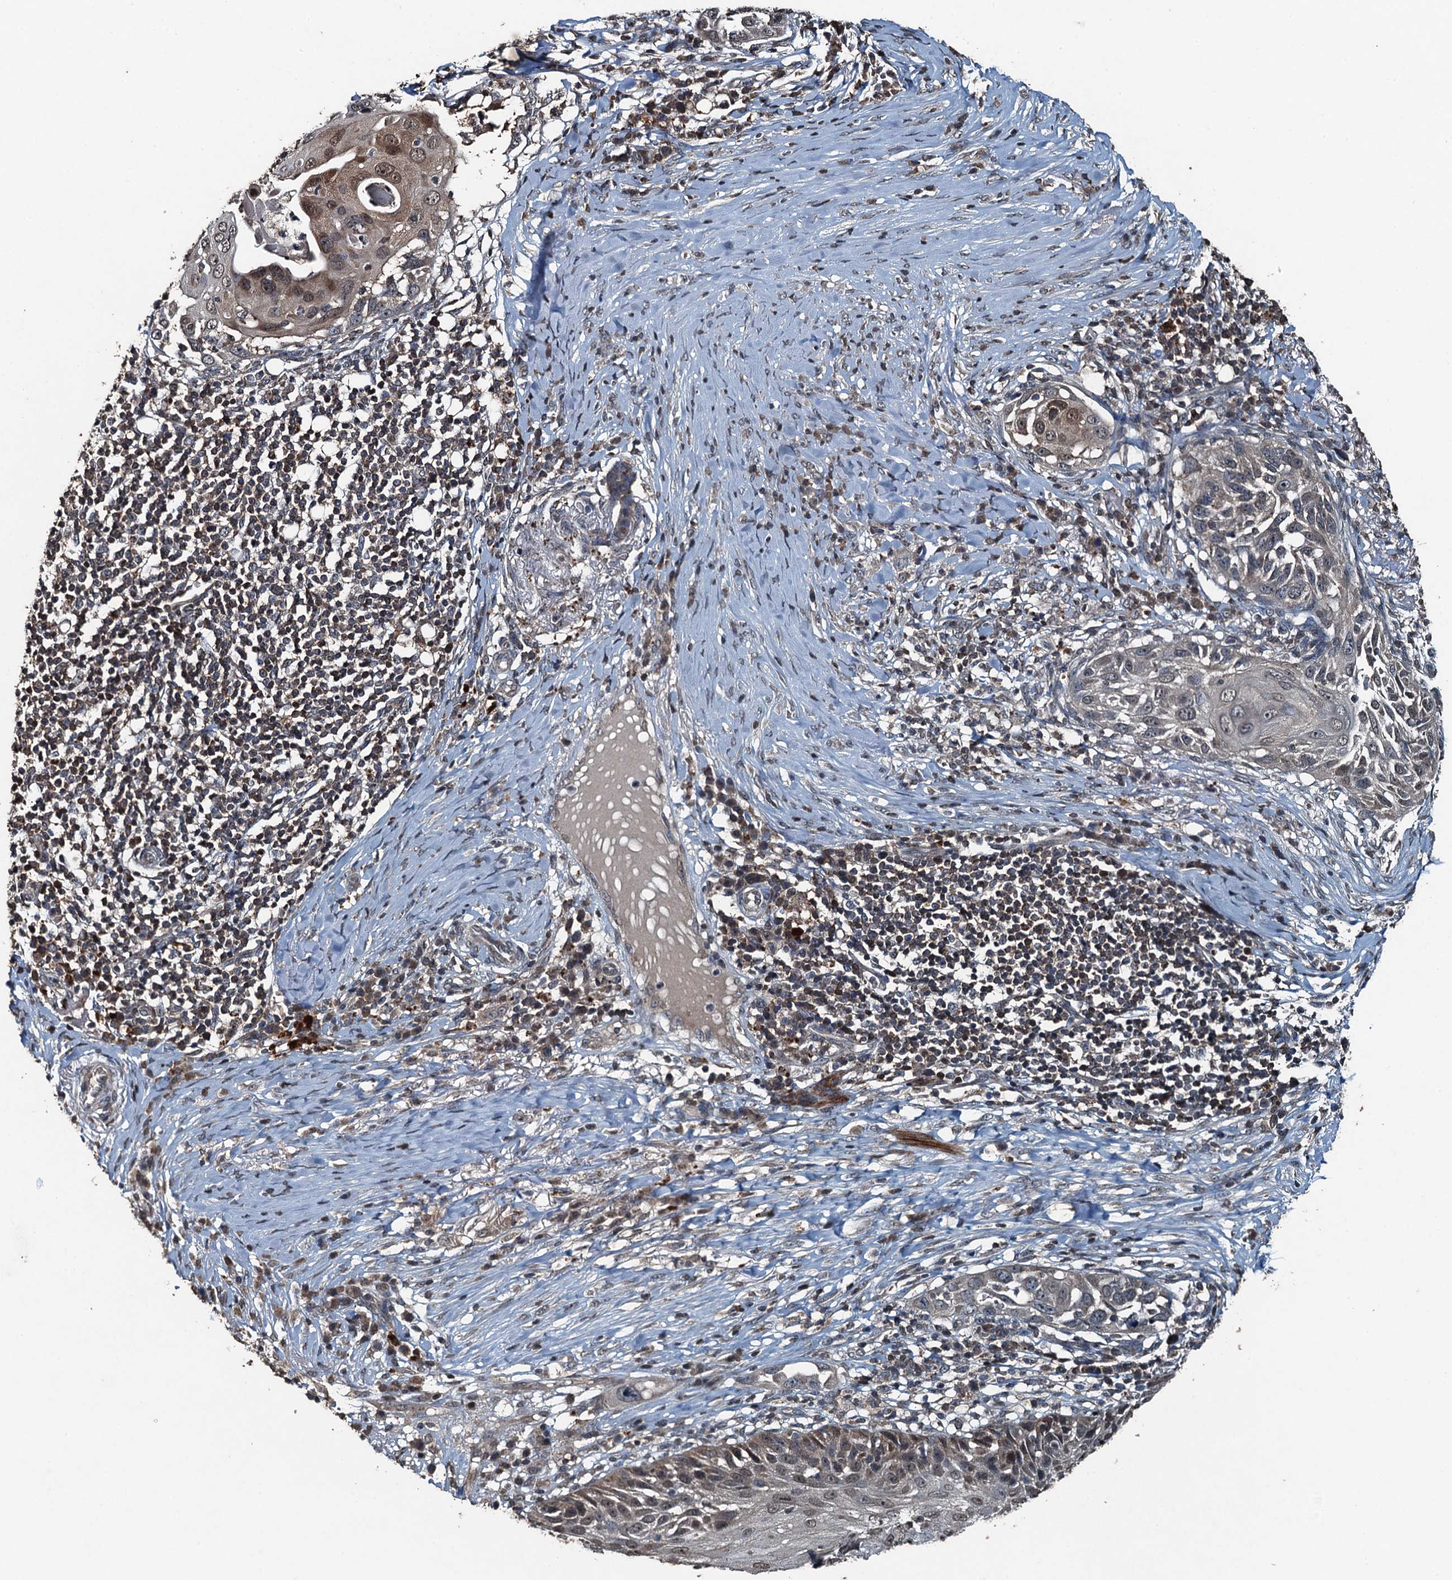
{"staining": {"intensity": "weak", "quantity": "25%-75%", "location": "nuclear"}, "tissue": "skin cancer", "cell_type": "Tumor cells", "image_type": "cancer", "snomed": [{"axis": "morphology", "description": "Squamous cell carcinoma, NOS"}, {"axis": "topography", "description": "Skin"}], "caption": "Immunohistochemical staining of skin cancer (squamous cell carcinoma) exhibits weak nuclear protein staining in approximately 25%-75% of tumor cells. The protein is stained brown, and the nuclei are stained in blue (DAB IHC with brightfield microscopy, high magnification).", "gene": "TCTN1", "patient": {"sex": "female", "age": 44}}